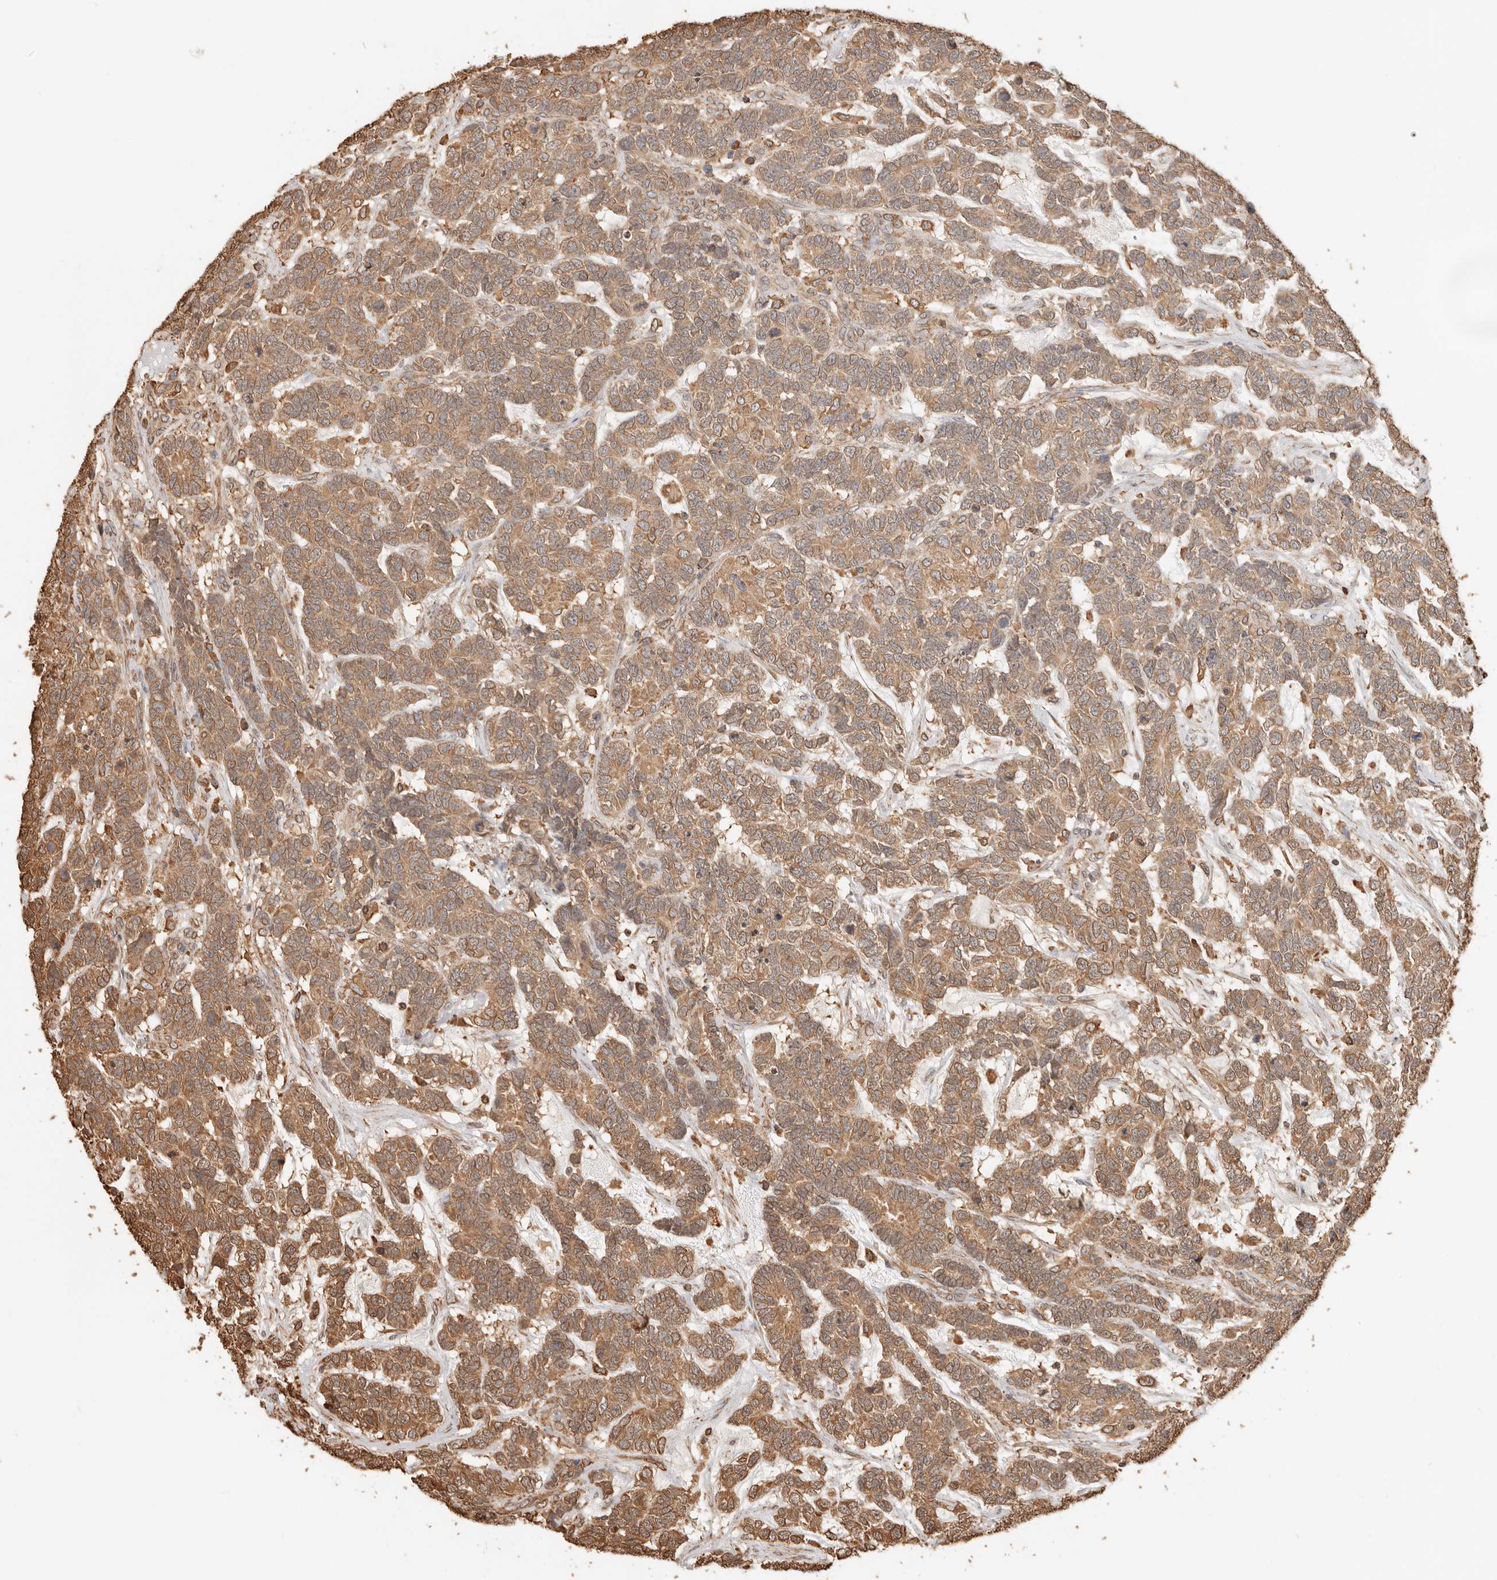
{"staining": {"intensity": "moderate", "quantity": ">75%", "location": "cytoplasmic/membranous"}, "tissue": "testis cancer", "cell_type": "Tumor cells", "image_type": "cancer", "snomed": [{"axis": "morphology", "description": "Carcinoma, Embryonal, NOS"}, {"axis": "topography", "description": "Testis"}], "caption": "Immunohistochemical staining of testis cancer (embryonal carcinoma) displays moderate cytoplasmic/membranous protein staining in approximately >75% of tumor cells.", "gene": "ARHGEF10L", "patient": {"sex": "male", "age": 26}}